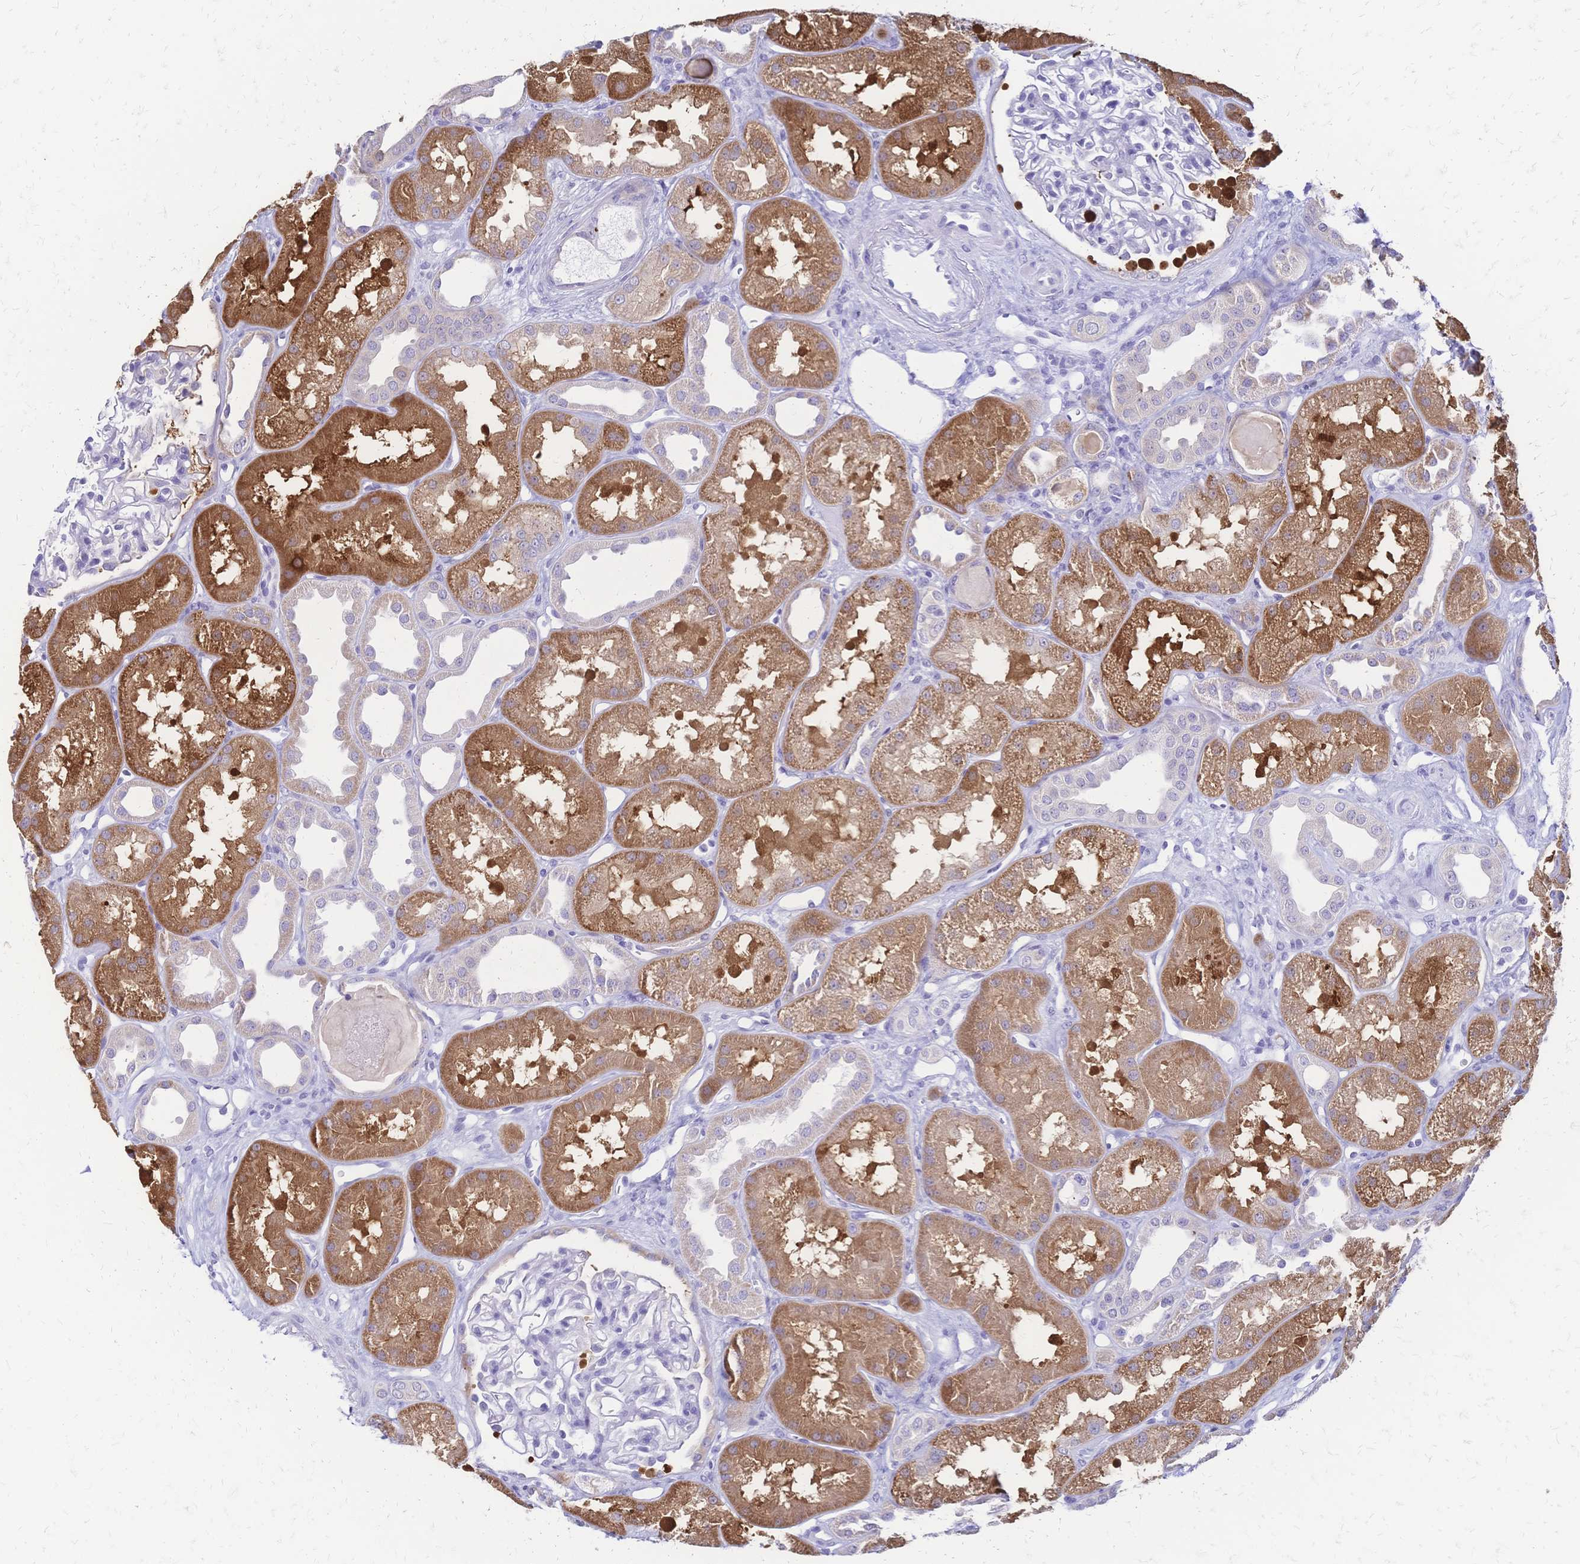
{"staining": {"intensity": "negative", "quantity": "none", "location": "none"}, "tissue": "kidney", "cell_type": "Cells in glomeruli", "image_type": "normal", "snomed": [{"axis": "morphology", "description": "Normal tissue, NOS"}, {"axis": "topography", "description": "Kidney"}], "caption": "This is a photomicrograph of immunohistochemistry staining of unremarkable kidney, which shows no positivity in cells in glomeruli. (IHC, brightfield microscopy, high magnification).", "gene": "GRB7", "patient": {"sex": "male", "age": 61}}